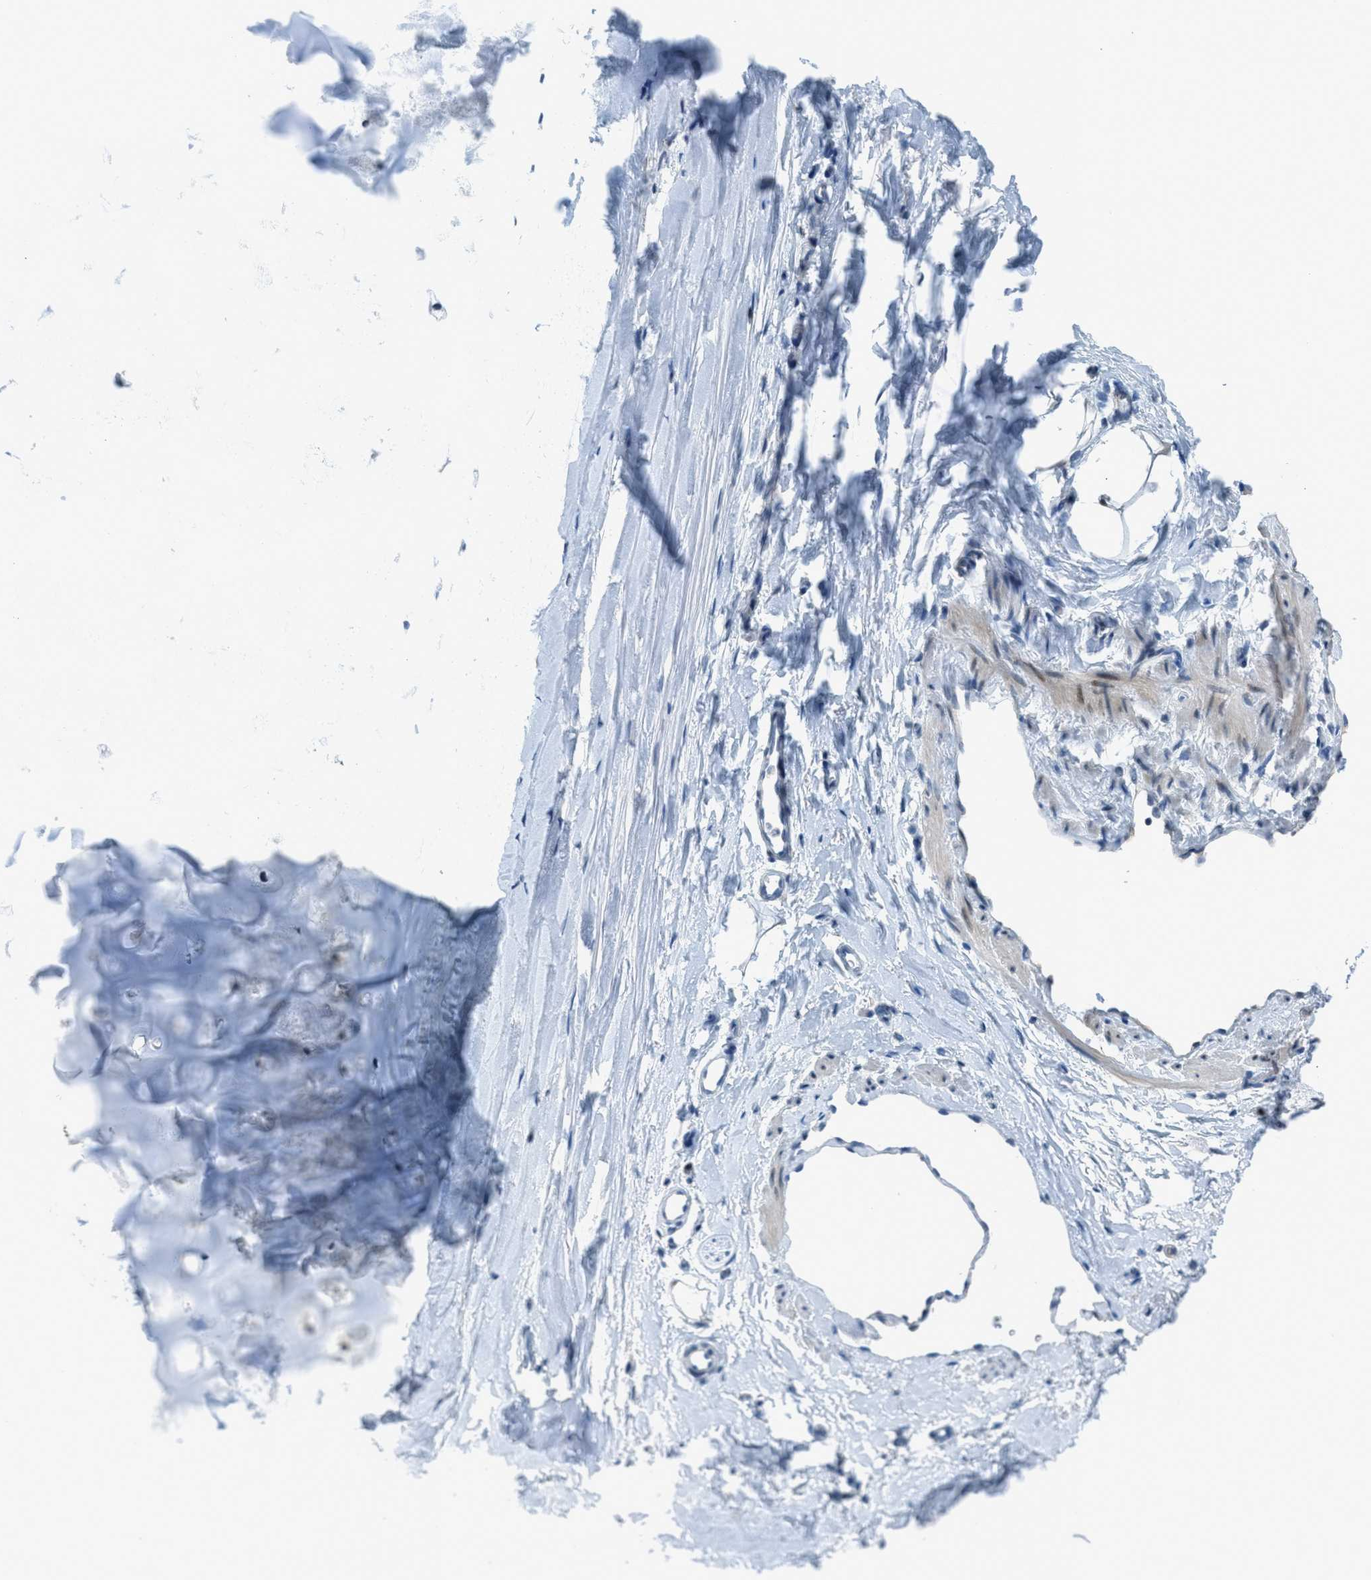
{"staining": {"intensity": "weak", "quantity": "<25%", "location": "cytoplasmic/membranous"}, "tissue": "adipose tissue", "cell_type": "Adipocytes", "image_type": "normal", "snomed": [{"axis": "morphology", "description": "Normal tissue, NOS"}, {"axis": "topography", "description": "Cartilage tissue"}, {"axis": "topography", "description": "Bronchus"}], "caption": "A micrograph of human adipose tissue is negative for staining in adipocytes. The staining was performed using DAB to visualize the protein expression in brown, while the nuclei were stained in blue with hematoxylin (Magnification: 20x).", "gene": "TTC13", "patient": {"sex": "female", "age": 53}}